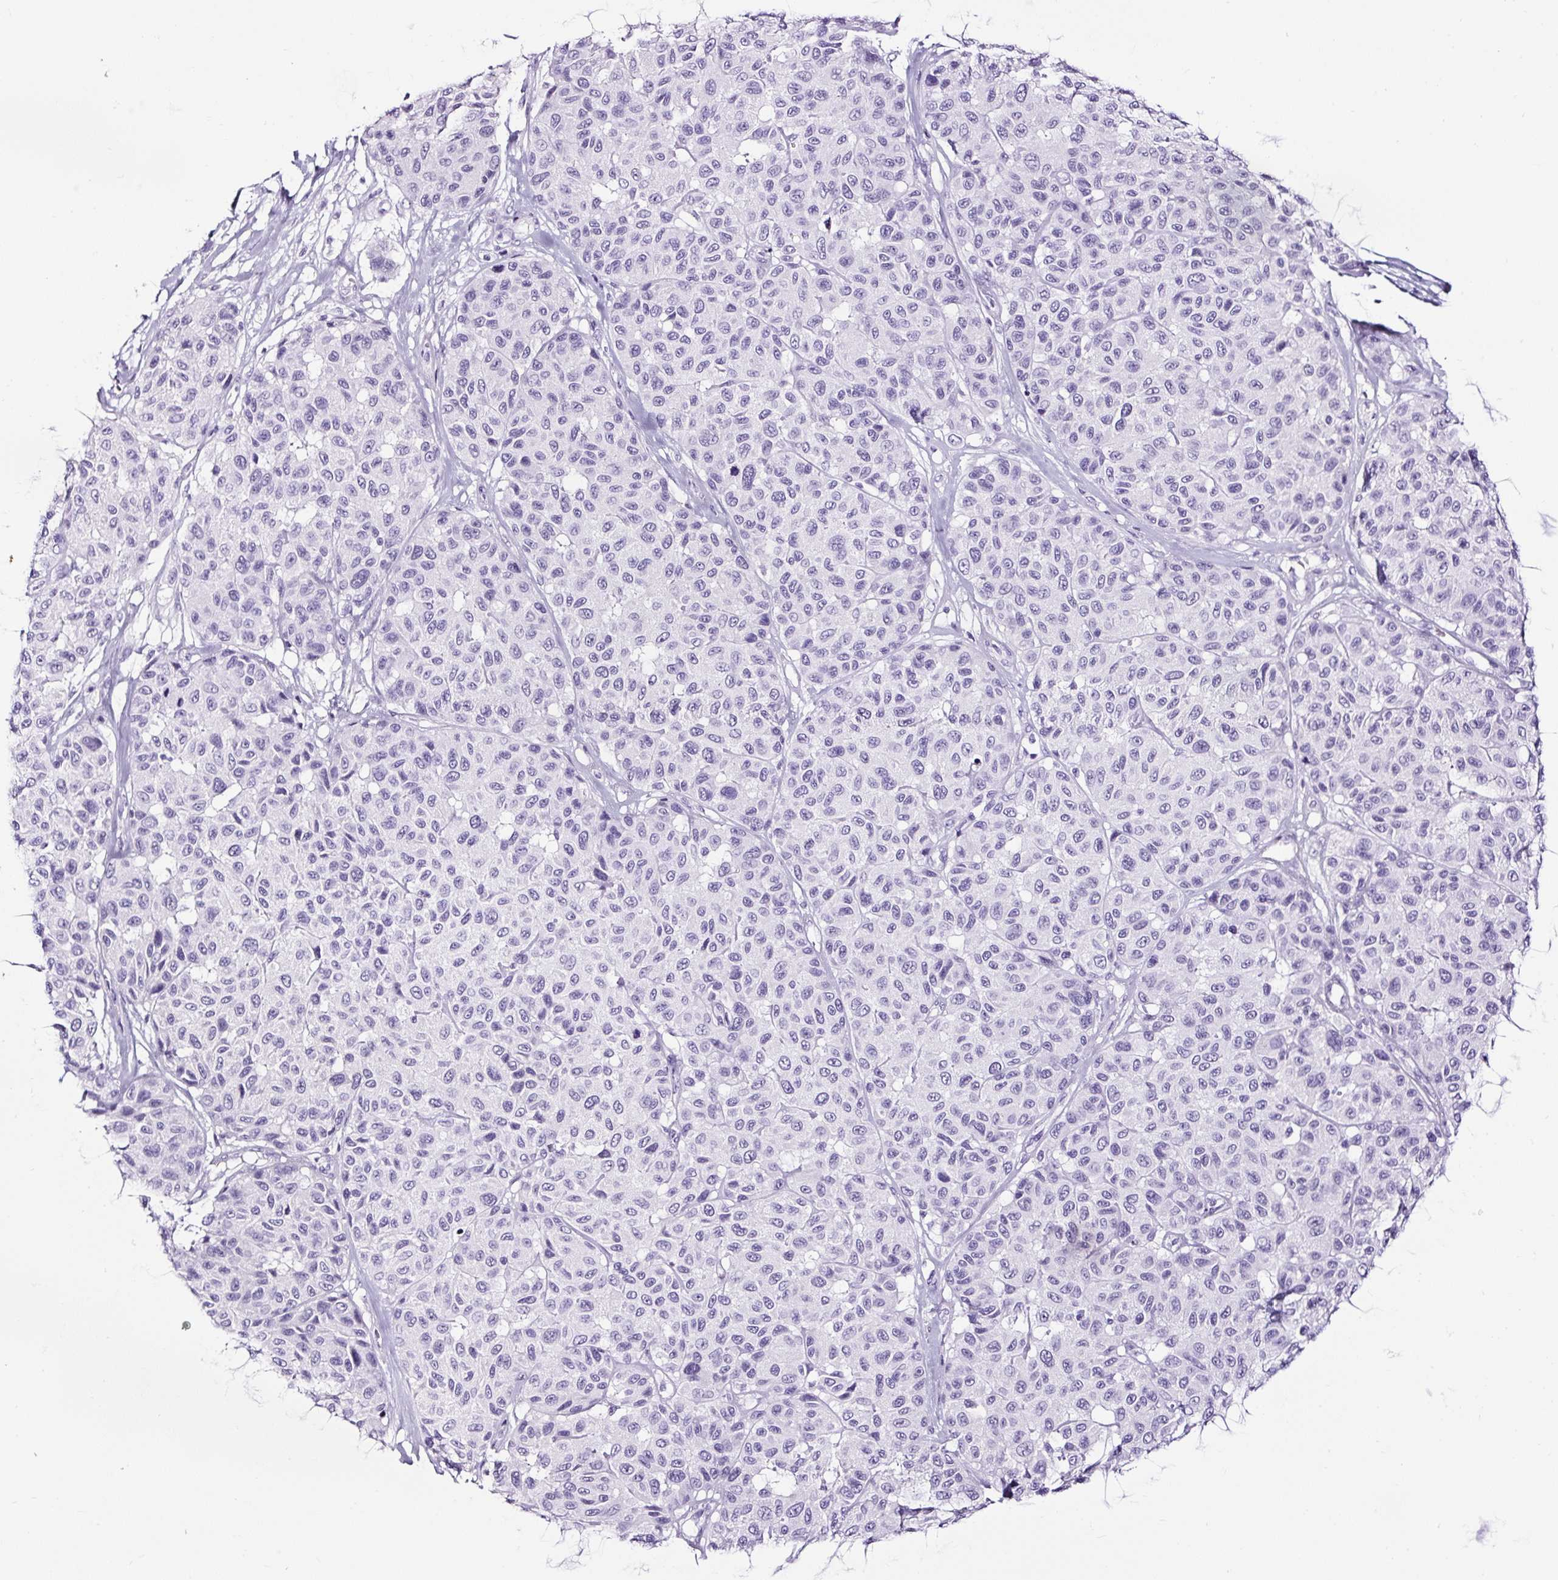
{"staining": {"intensity": "negative", "quantity": "none", "location": "none"}, "tissue": "melanoma", "cell_type": "Tumor cells", "image_type": "cancer", "snomed": [{"axis": "morphology", "description": "Malignant melanoma, NOS"}, {"axis": "topography", "description": "Skin"}], "caption": "Immunohistochemical staining of human melanoma exhibits no significant expression in tumor cells.", "gene": "NPHS2", "patient": {"sex": "female", "age": 66}}